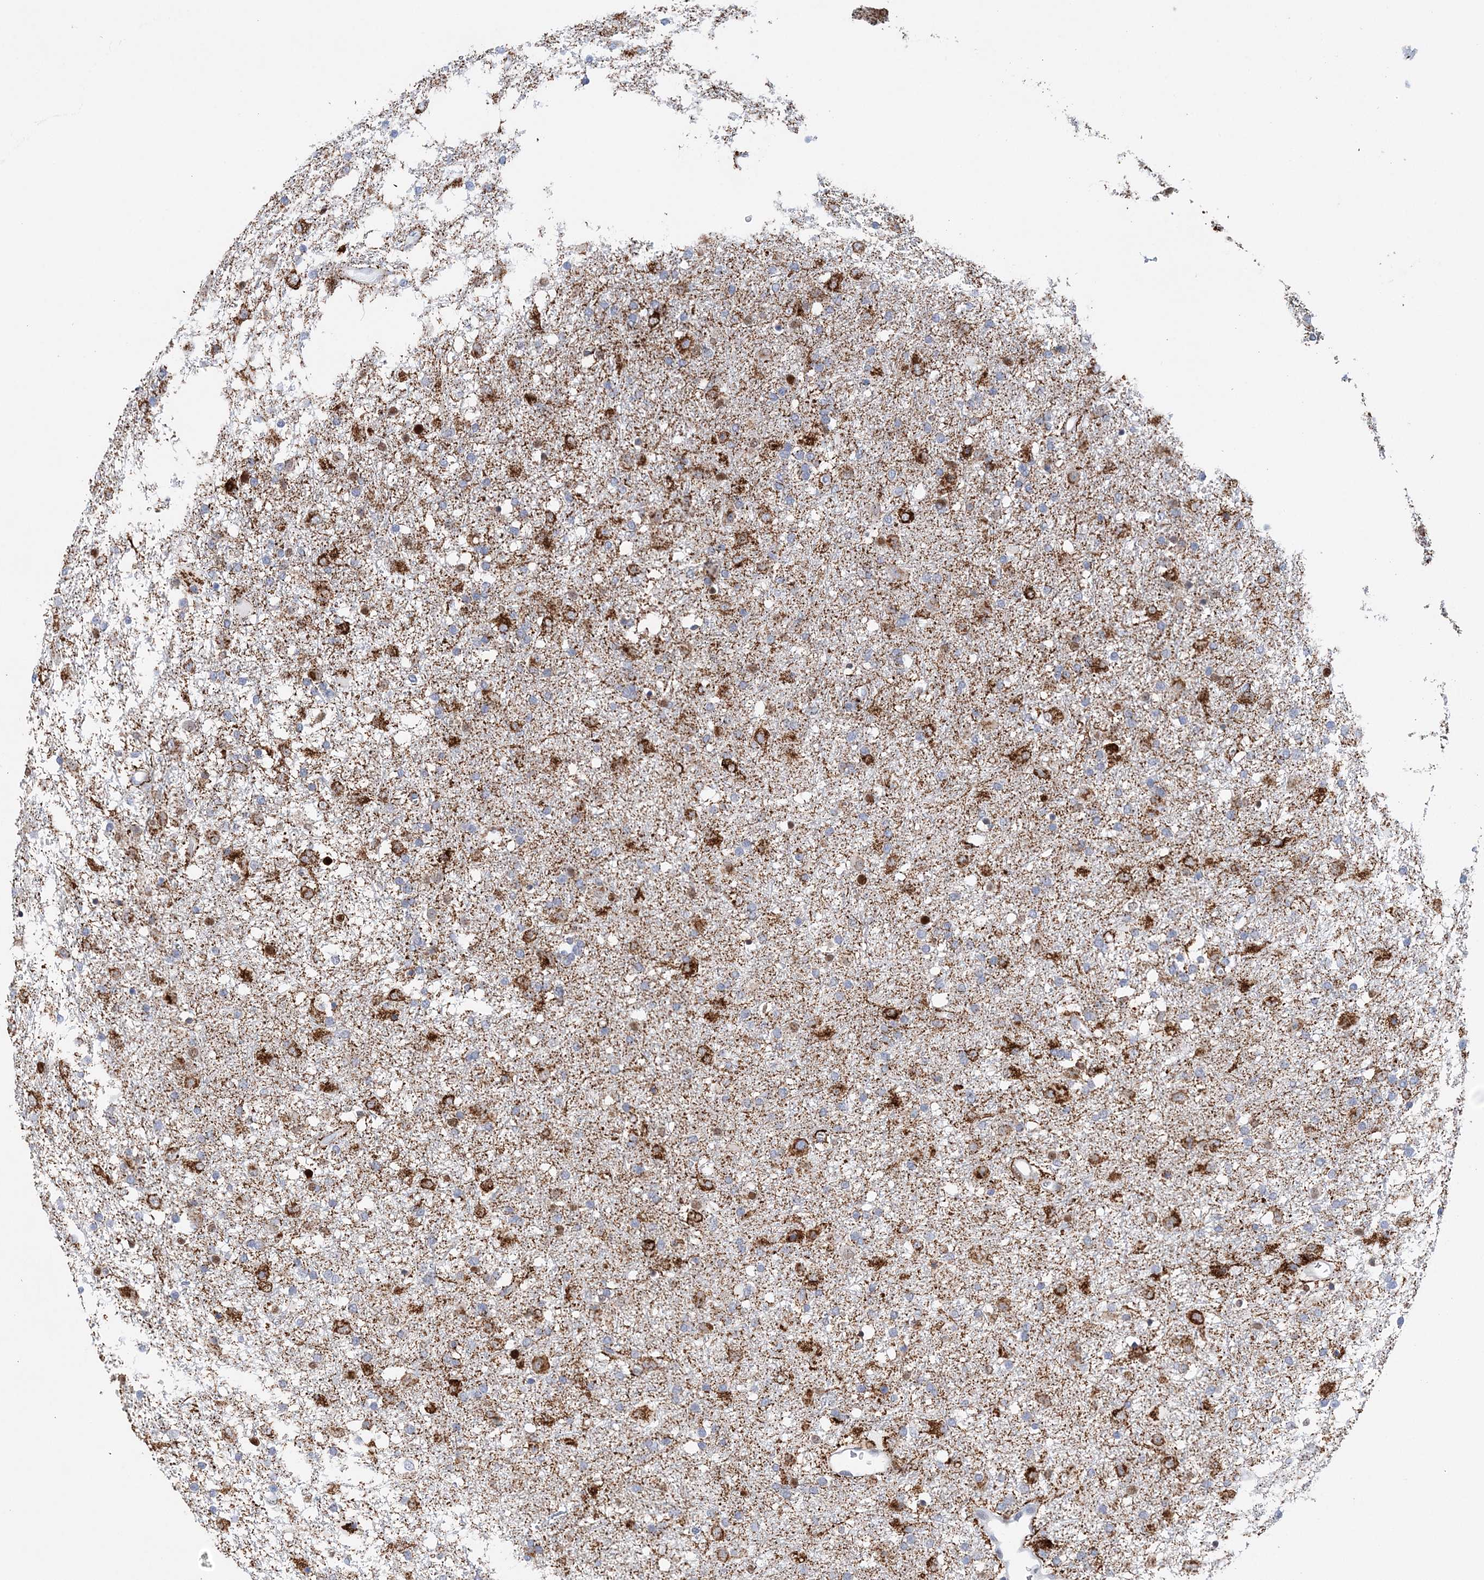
{"staining": {"intensity": "moderate", "quantity": "25%-75%", "location": "cytoplasmic/membranous"}, "tissue": "glioma", "cell_type": "Tumor cells", "image_type": "cancer", "snomed": [{"axis": "morphology", "description": "Glioma, malignant, Low grade"}, {"axis": "topography", "description": "Brain"}], "caption": "Protein staining of glioma tissue reveals moderate cytoplasmic/membranous staining in about 25%-75% of tumor cells.", "gene": "NIT2", "patient": {"sex": "male", "age": 65}}